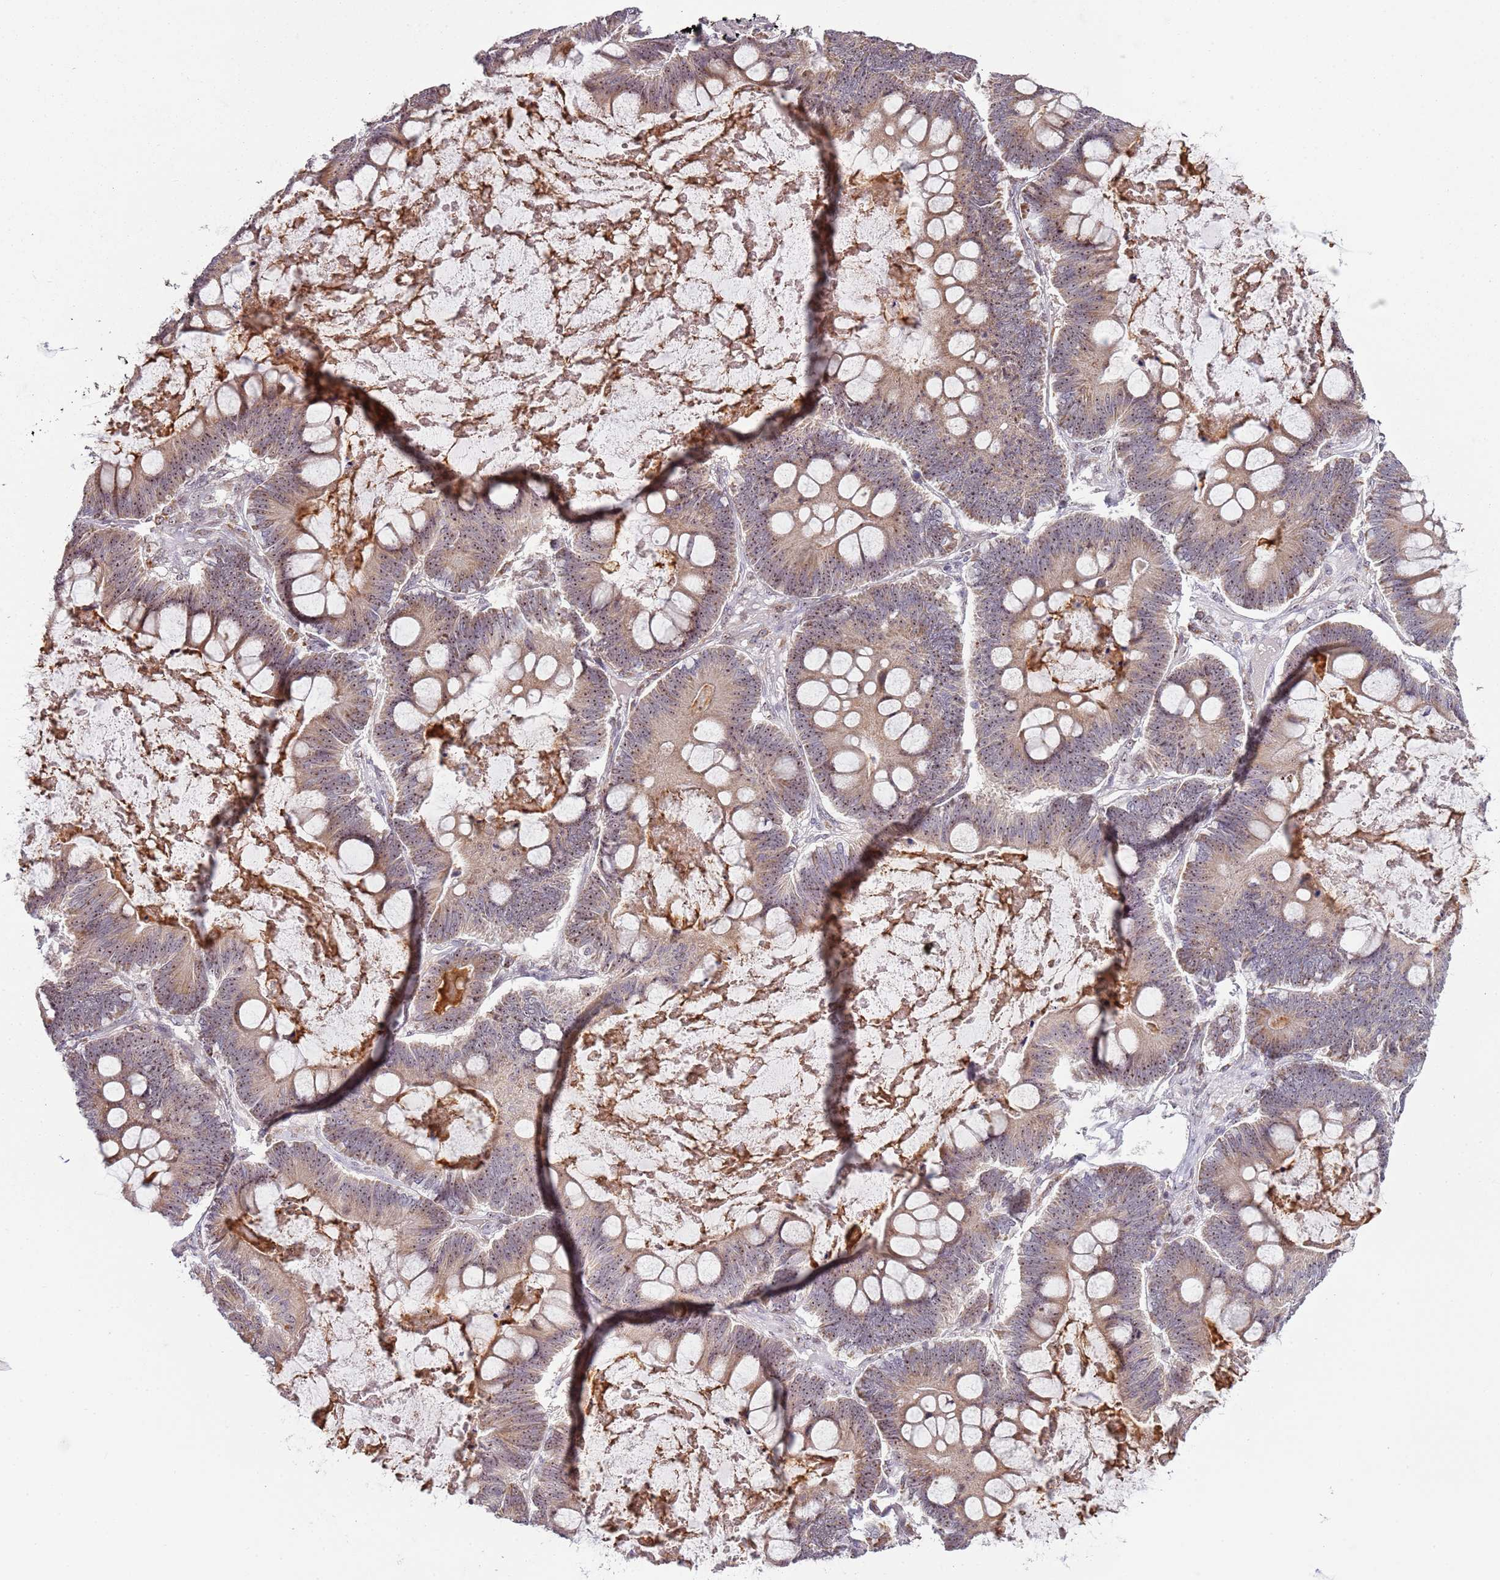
{"staining": {"intensity": "moderate", "quantity": ">75%", "location": "cytoplasmic/membranous,nuclear"}, "tissue": "ovarian cancer", "cell_type": "Tumor cells", "image_type": "cancer", "snomed": [{"axis": "morphology", "description": "Cystadenocarcinoma, mucinous, NOS"}, {"axis": "topography", "description": "Ovary"}], "caption": "Ovarian mucinous cystadenocarcinoma stained for a protein demonstrates moderate cytoplasmic/membranous and nuclear positivity in tumor cells. (DAB (3,3'-diaminobenzidine) = brown stain, brightfield microscopy at high magnification).", "gene": "UCMA", "patient": {"sex": "female", "age": 61}}